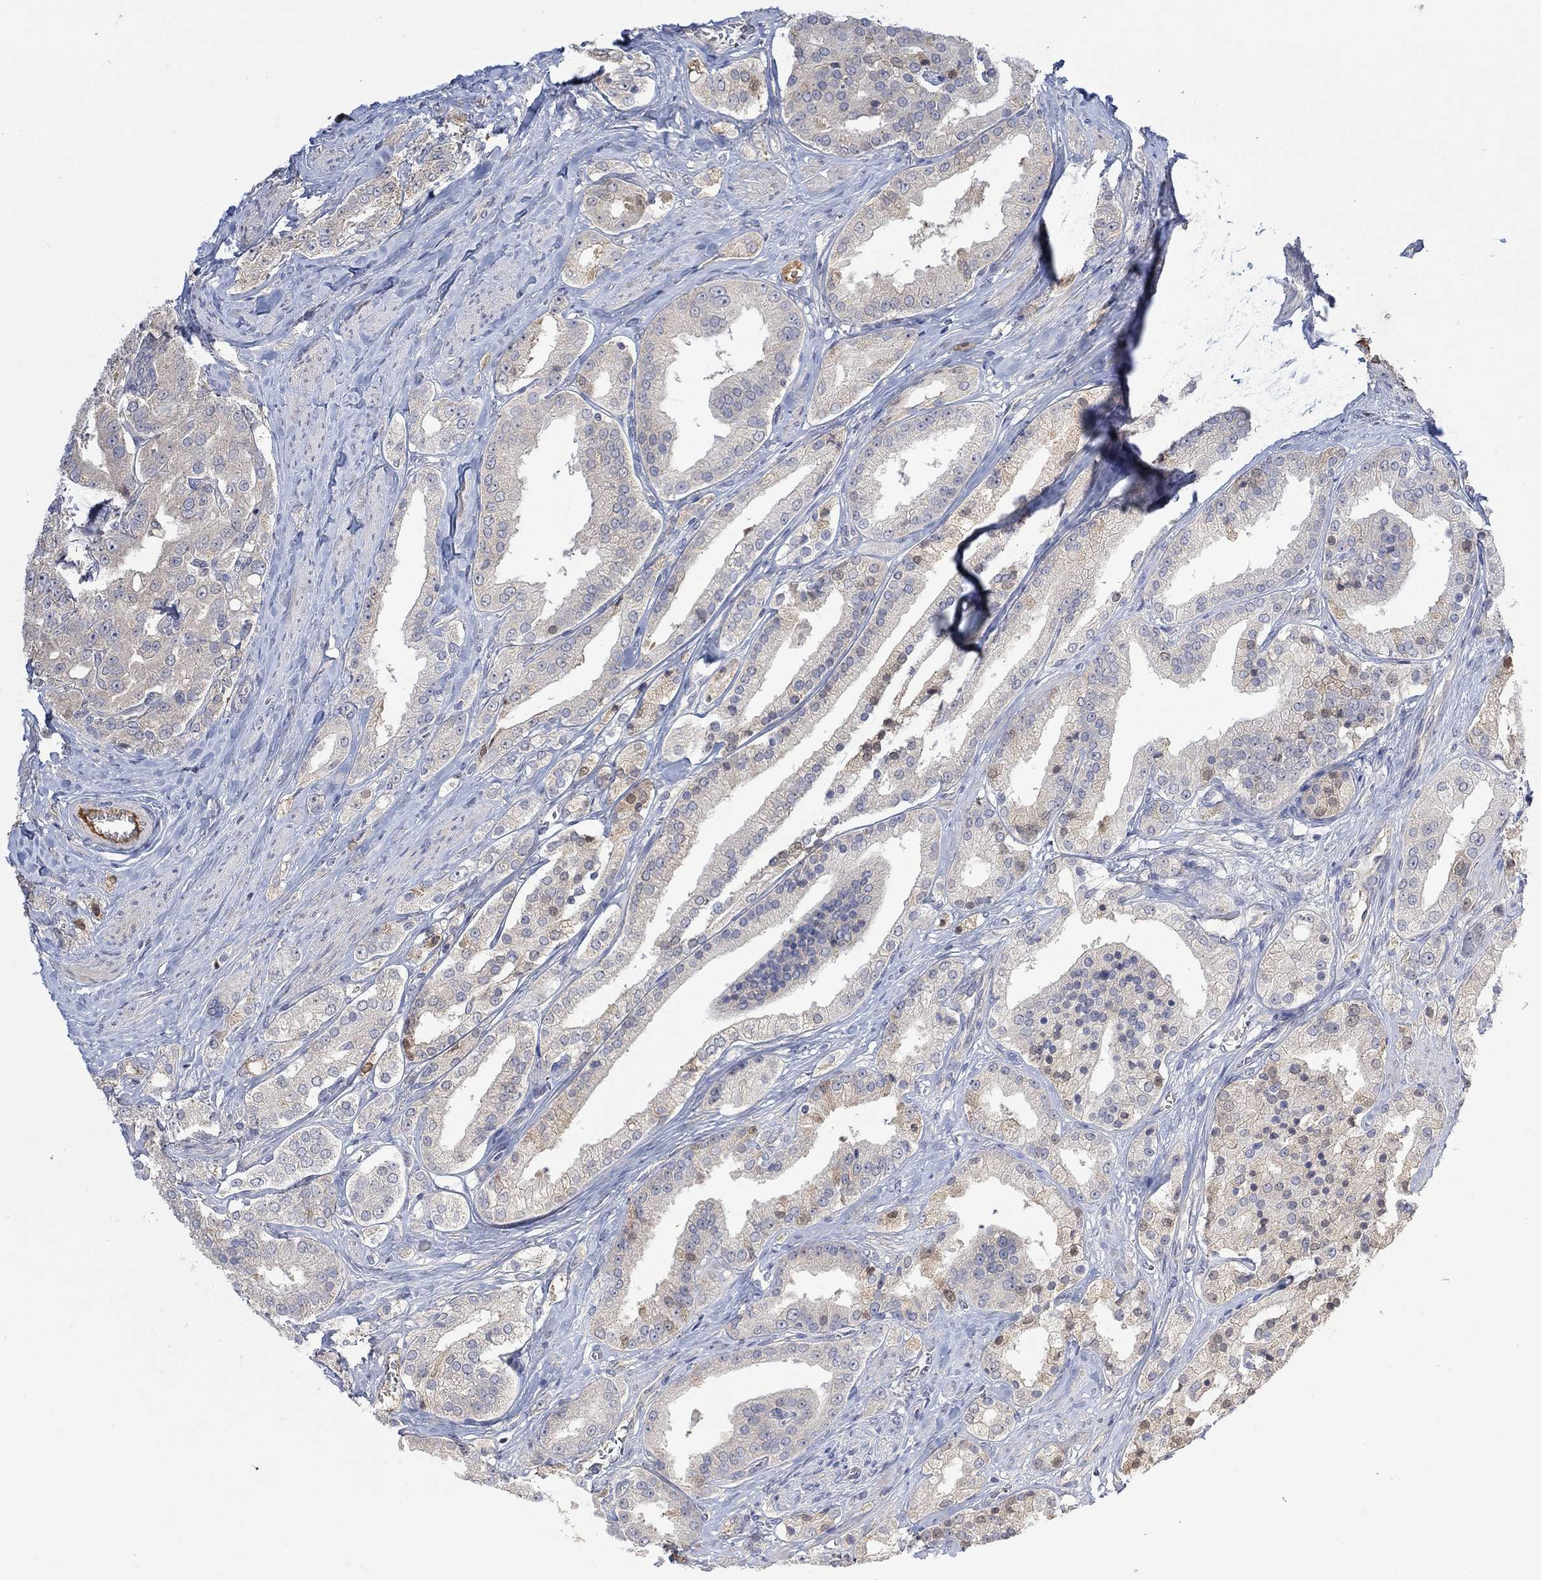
{"staining": {"intensity": "negative", "quantity": "none", "location": "none"}, "tissue": "prostate cancer", "cell_type": "Tumor cells", "image_type": "cancer", "snomed": [{"axis": "morphology", "description": "Adenocarcinoma, NOS"}, {"axis": "topography", "description": "Prostate and seminal vesicle, NOS"}, {"axis": "topography", "description": "Prostate"}], "caption": "A histopathology image of human prostate cancer (adenocarcinoma) is negative for staining in tumor cells.", "gene": "MSTN", "patient": {"sex": "male", "age": 67}}